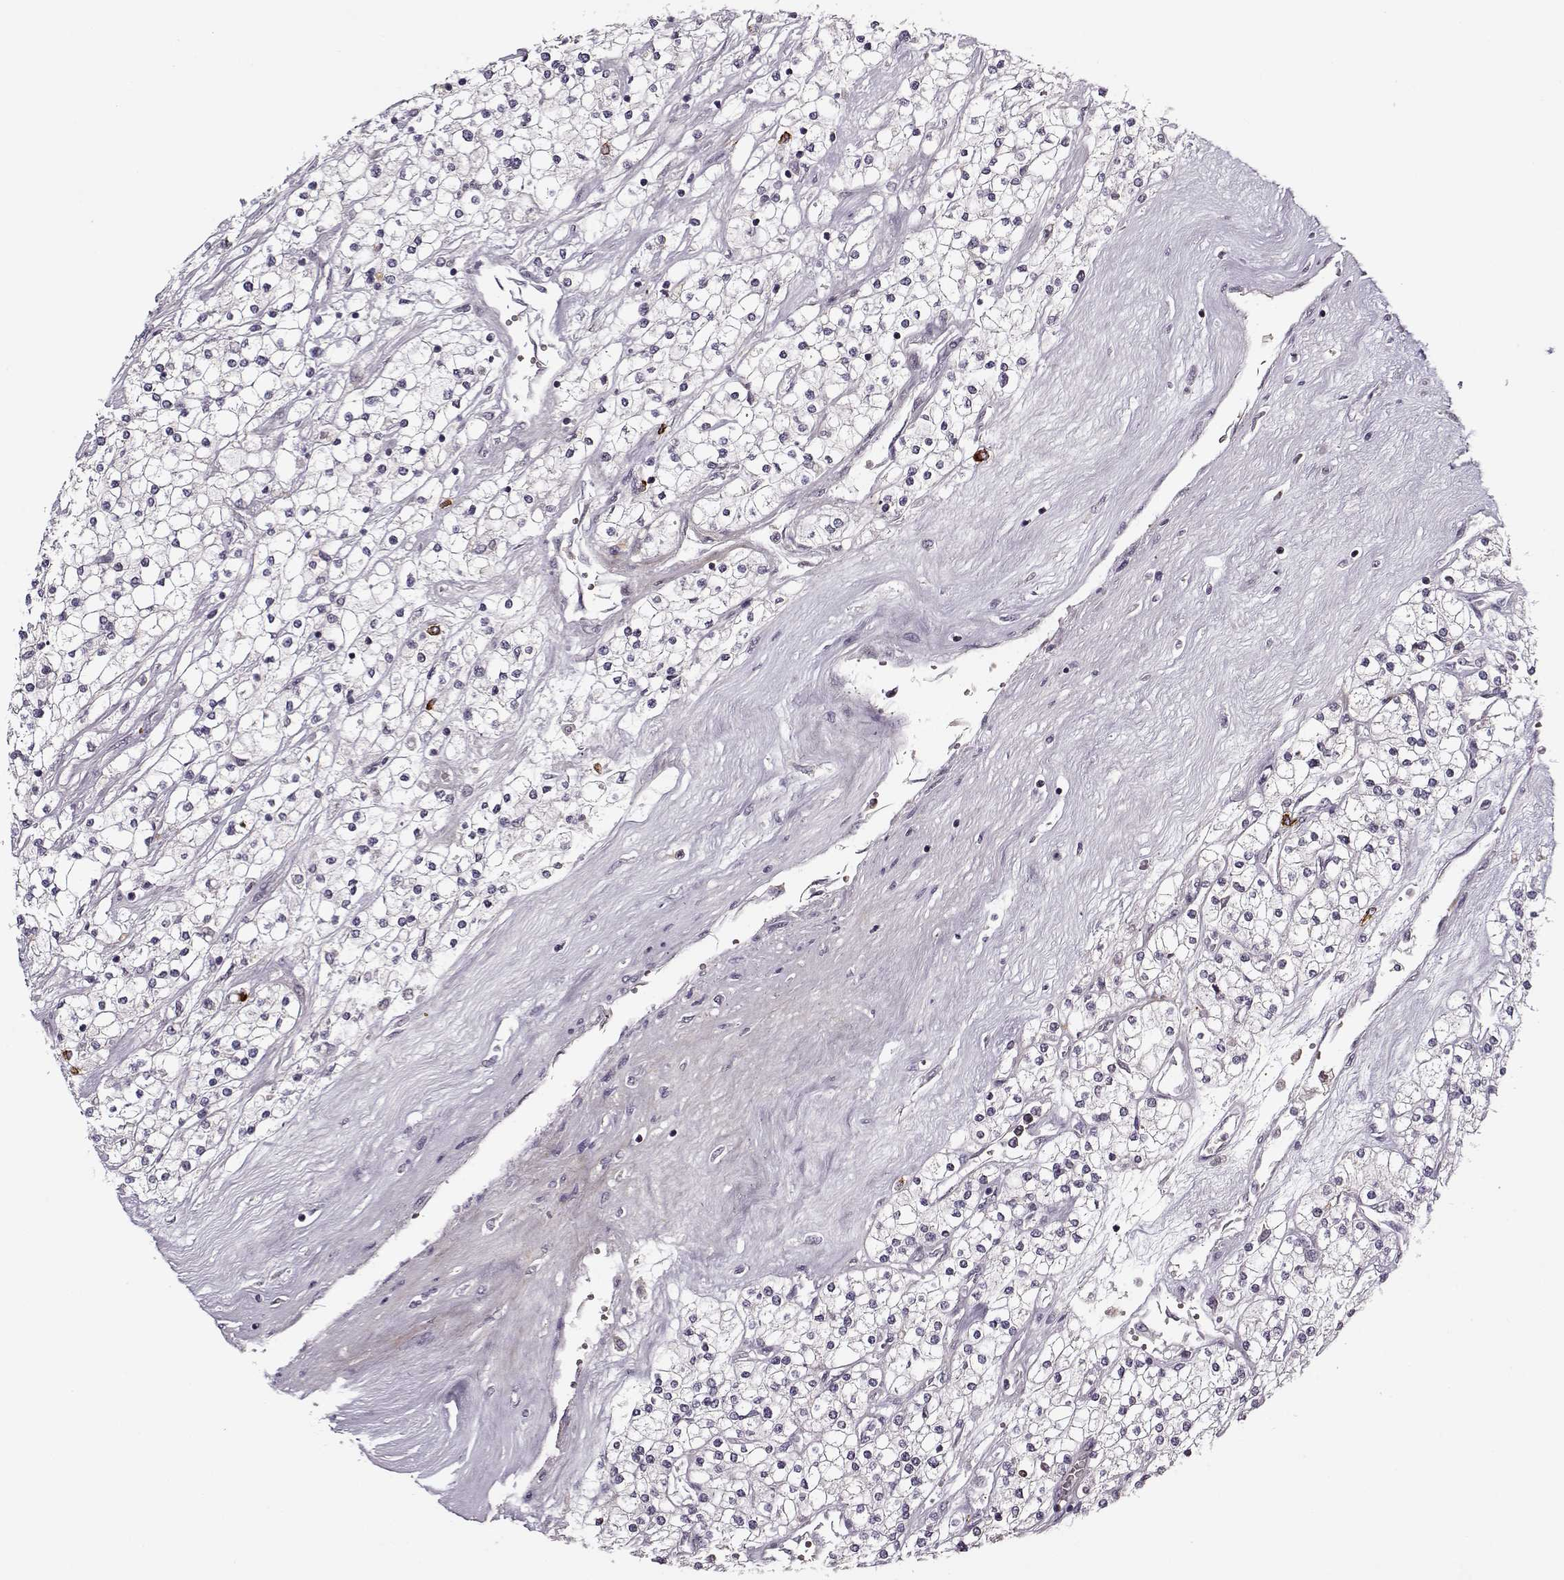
{"staining": {"intensity": "negative", "quantity": "none", "location": "none"}, "tissue": "renal cancer", "cell_type": "Tumor cells", "image_type": "cancer", "snomed": [{"axis": "morphology", "description": "Adenocarcinoma, NOS"}, {"axis": "topography", "description": "Kidney"}], "caption": "Immunohistochemistry (IHC) of human renal adenocarcinoma demonstrates no positivity in tumor cells. (DAB (3,3'-diaminobenzidine) immunohistochemistry (IHC), high magnification).", "gene": "DENND4B", "patient": {"sex": "male", "age": 80}}